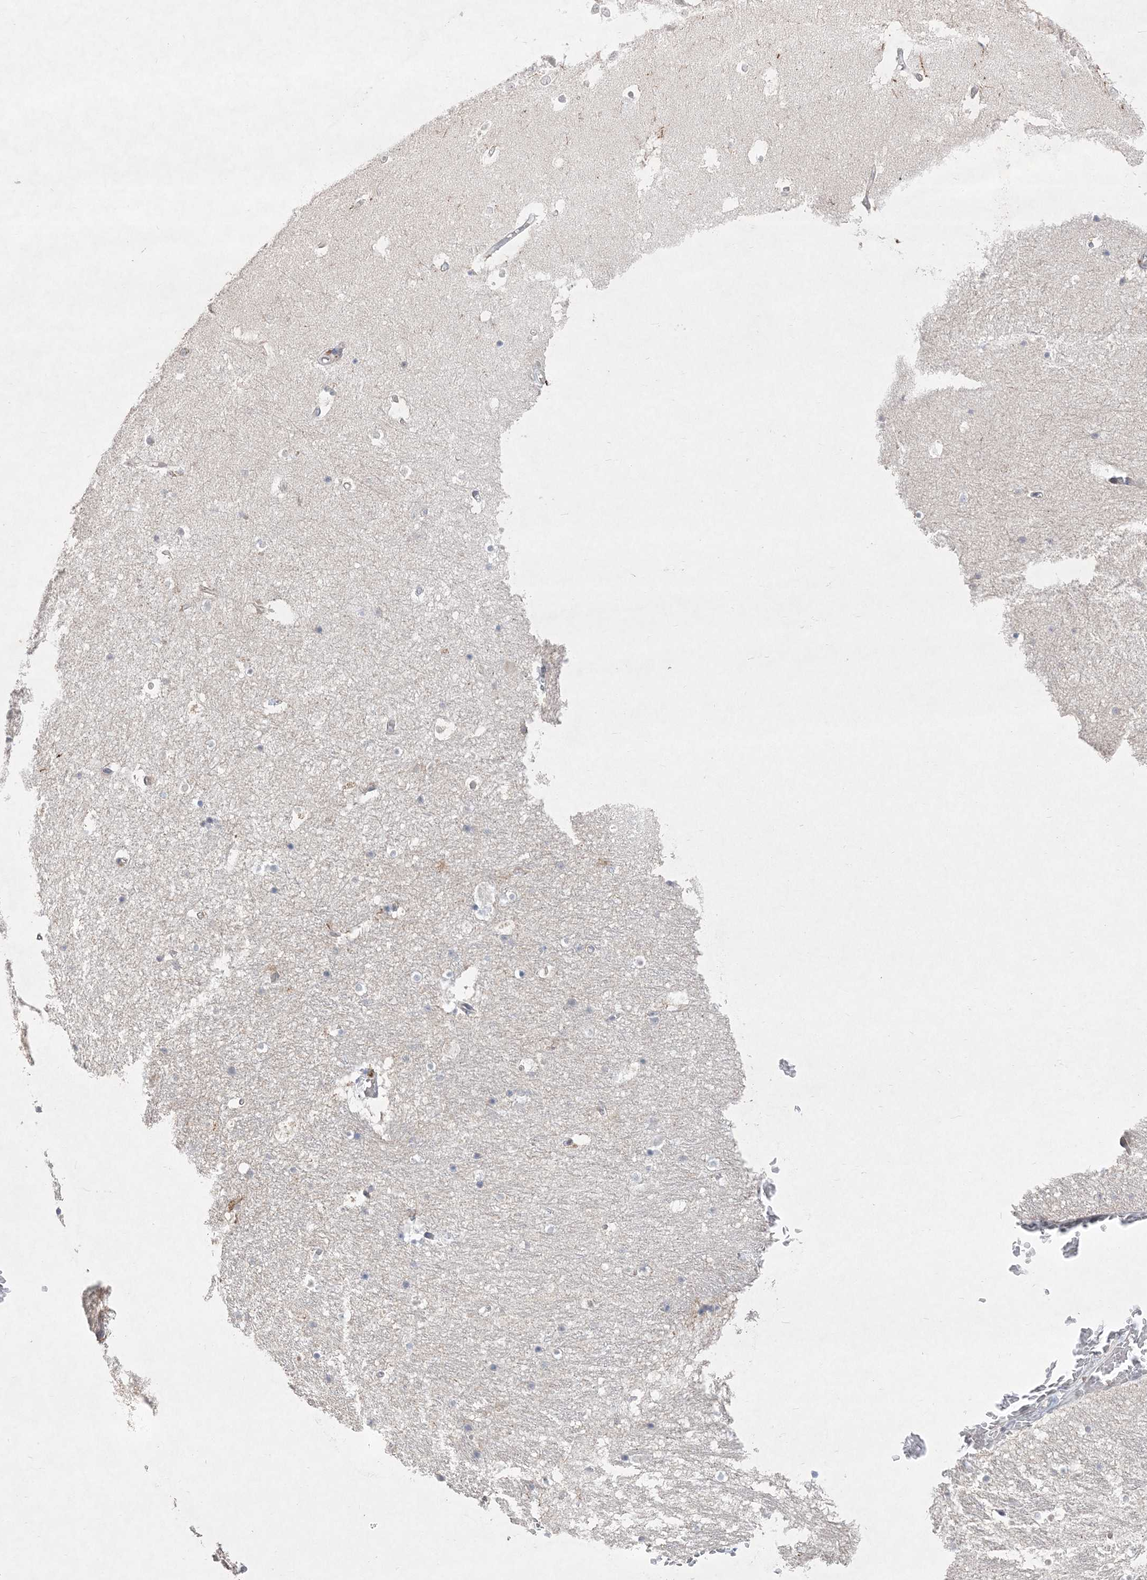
{"staining": {"intensity": "negative", "quantity": "none", "location": "none"}, "tissue": "hippocampus", "cell_type": "Glial cells", "image_type": "normal", "snomed": [{"axis": "morphology", "description": "Normal tissue, NOS"}, {"axis": "topography", "description": "Hippocampus"}], "caption": "Immunohistochemistry image of benign hippocampus: hippocampus stained with DAB (3,3'-diaminobenzidine) displays no significant protein staining in glial cells.", "gene": "CLNK", "patient": {"sex": "female", "age": 52}}